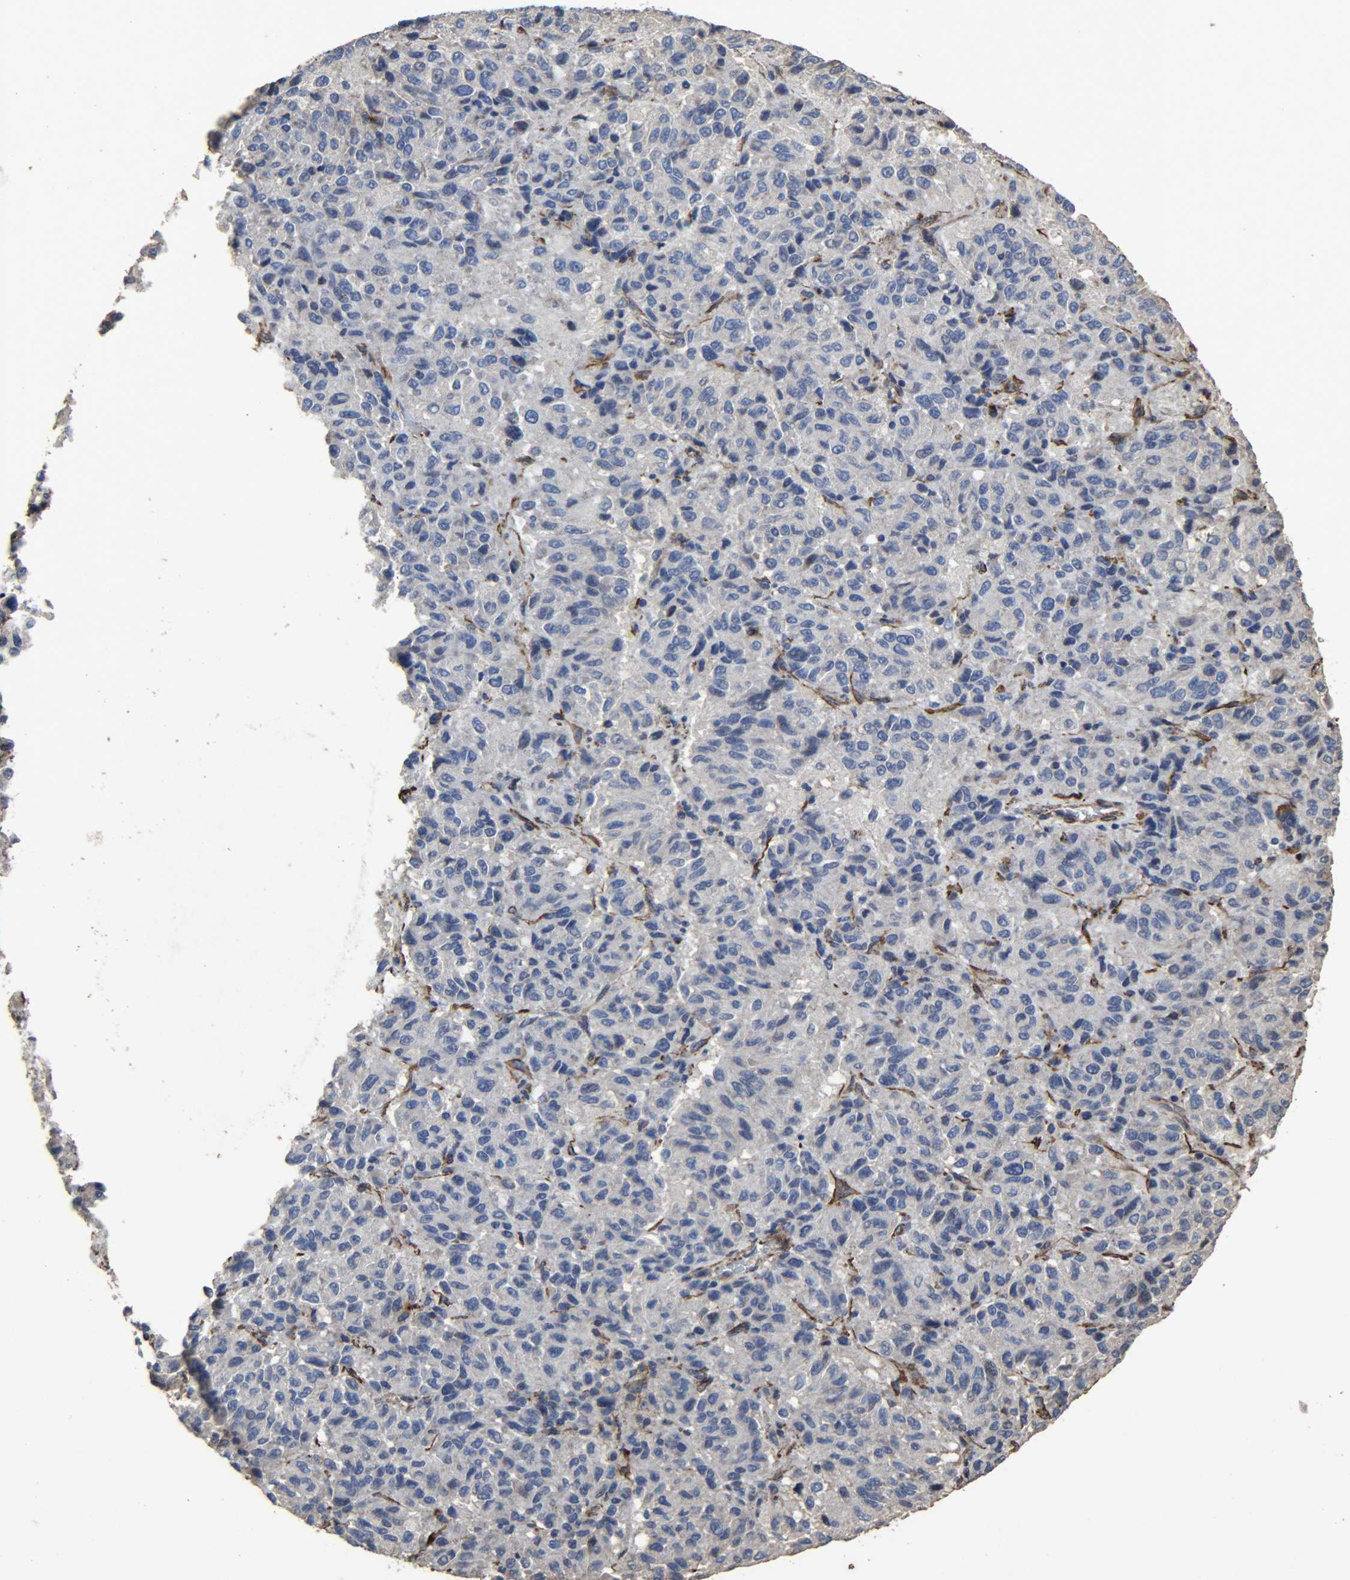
{"staining": {"intensity": "negative", "quantity": "none", "location": "none"}, "tissue": "melanoma", "cell_type": "Tumor cells", "image_type": "cancer", "snomed": [{"axis": "morphology", "description": "Malignant melanoma, Metastatic site"}, {"axis": "topography", "description": "Lung"}], "caption": "Melanoma was stained to show a protein in brown. There is no significant positivity in tumor cells.", "gene": "TPM4", "patient": {"sex": "male", "age": 64}}